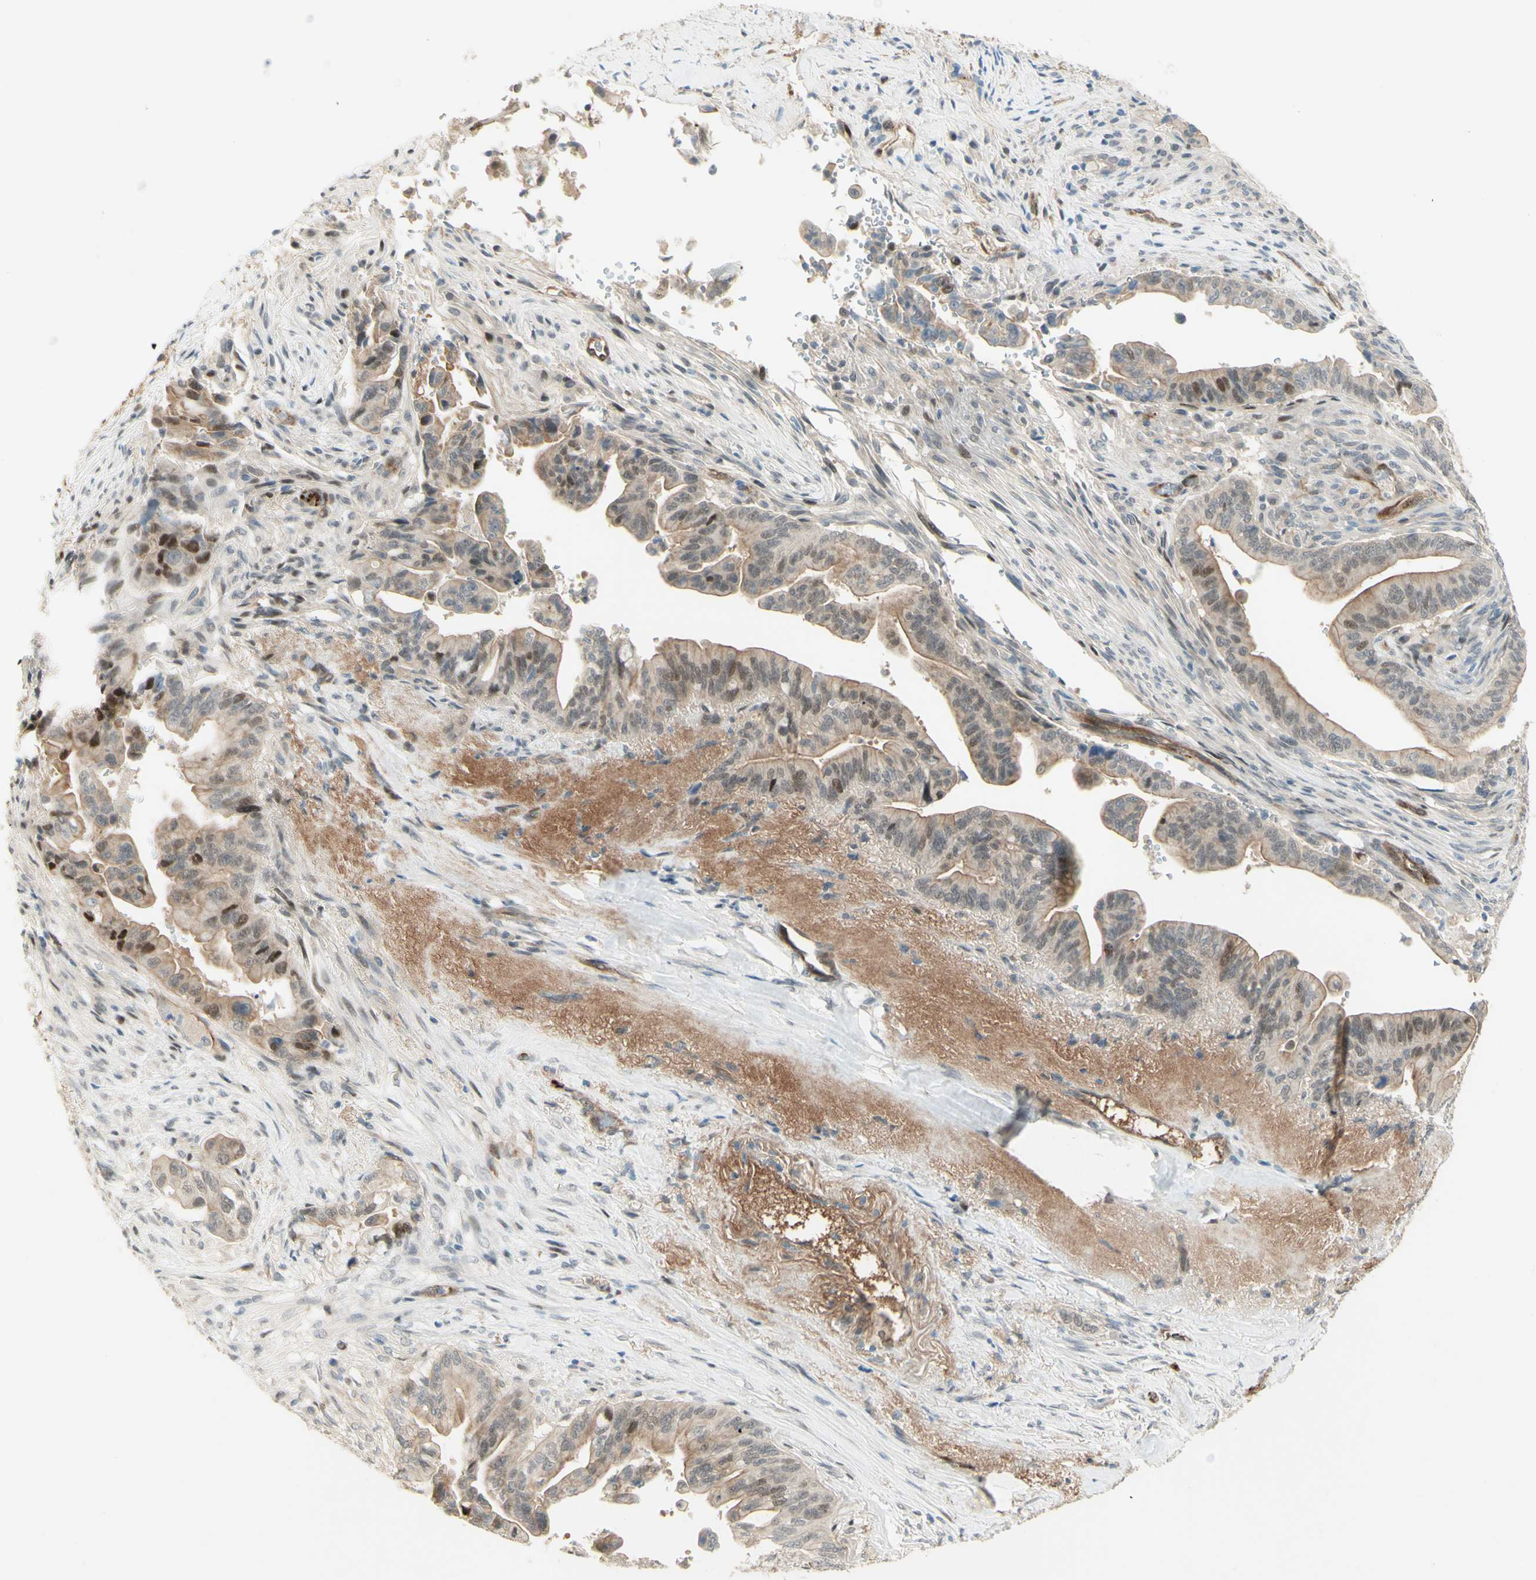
{"staining": {"intensity": "weak", "quantity": "25%-75%", "location": "cytoplasmic/membranous,nuclear"}, "tissue": "pancreatic cancer", "cell_type": "Tumor cells", "image_type": "cancer", "snomed": [{"axis": "morphology", "description": "Adenocarcinoma, NOS"}, {"axis": "topography", "description": "Pancreas"}], "caption": "Pancreatic adenocarcinoma stained with DAB immunohistochemistry (IHC) reveals low levels of weak cytoplasmic/membranous and nuclear positivity in approximately 25%-75% of tumor cells. The staining is performed using DAB brown chromogen to label protein expression. The nuclei are counter-stained blue using hematoxylin.", "gene": "ANGPT2", "patient": {"sex": "male", "age": 70}}